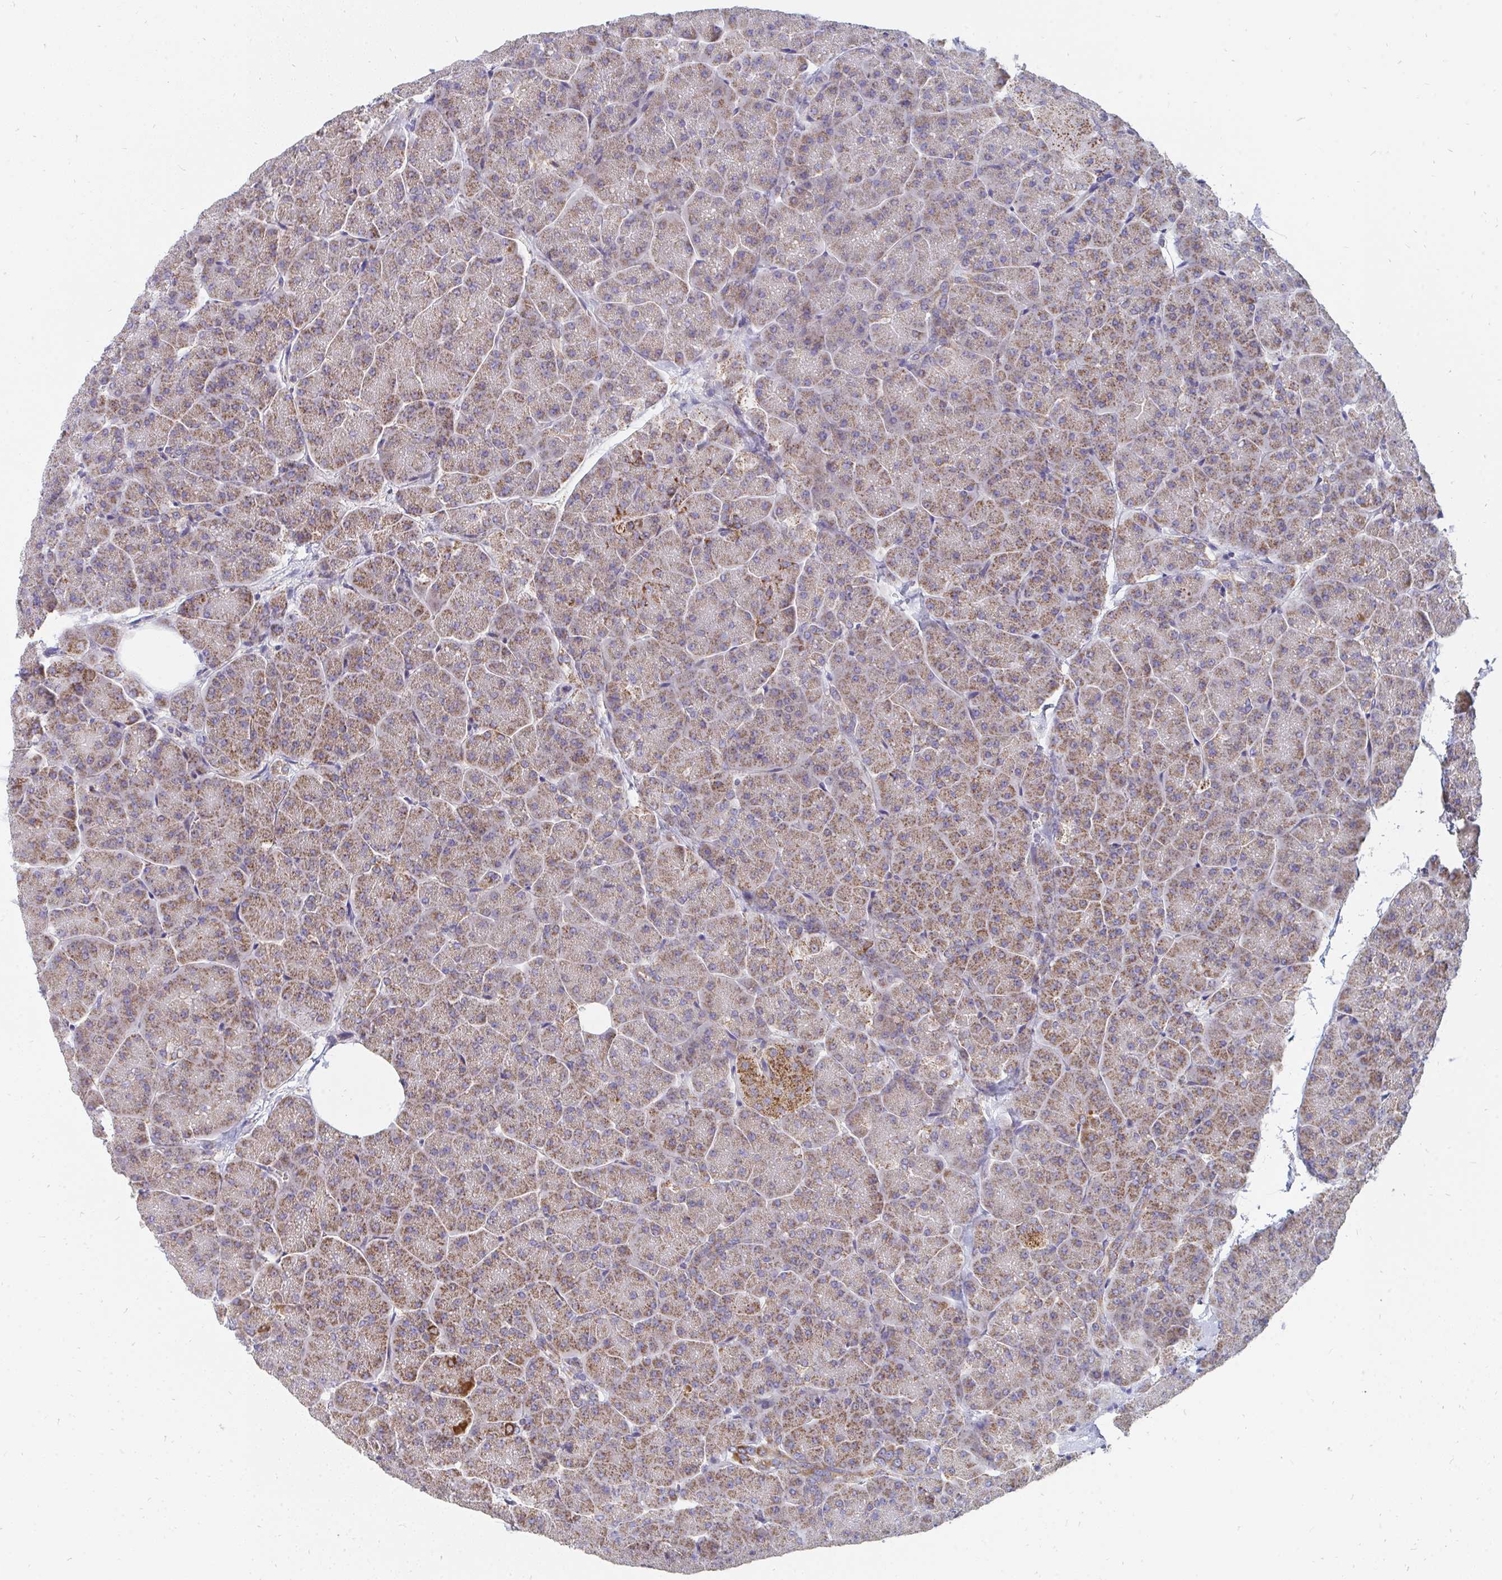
{"staining": {"intensity": "moderate", "quantity": ">75%", "location": "cytoplasmic/membranous"}, "tissue": "pancreas", "cell_type": "Exocrine glandular cells", "image_type": "normal", "snomed": [{"axis": "morphology", "description": "Normal tissue, NOS"}, {"axis": "topography", "description": "Pancreas"}, {"axis": "topography", "description": "Peripheral nerve tissue"}], "caption": "Immunohistochemistry of benign human pancreas reveals medium levels of moderate cytoplasmic/membranous staining in approximately >75% of exocrine glandular cells.", "gene": "PC", "patient": {"sex": "male", "age": 54}}